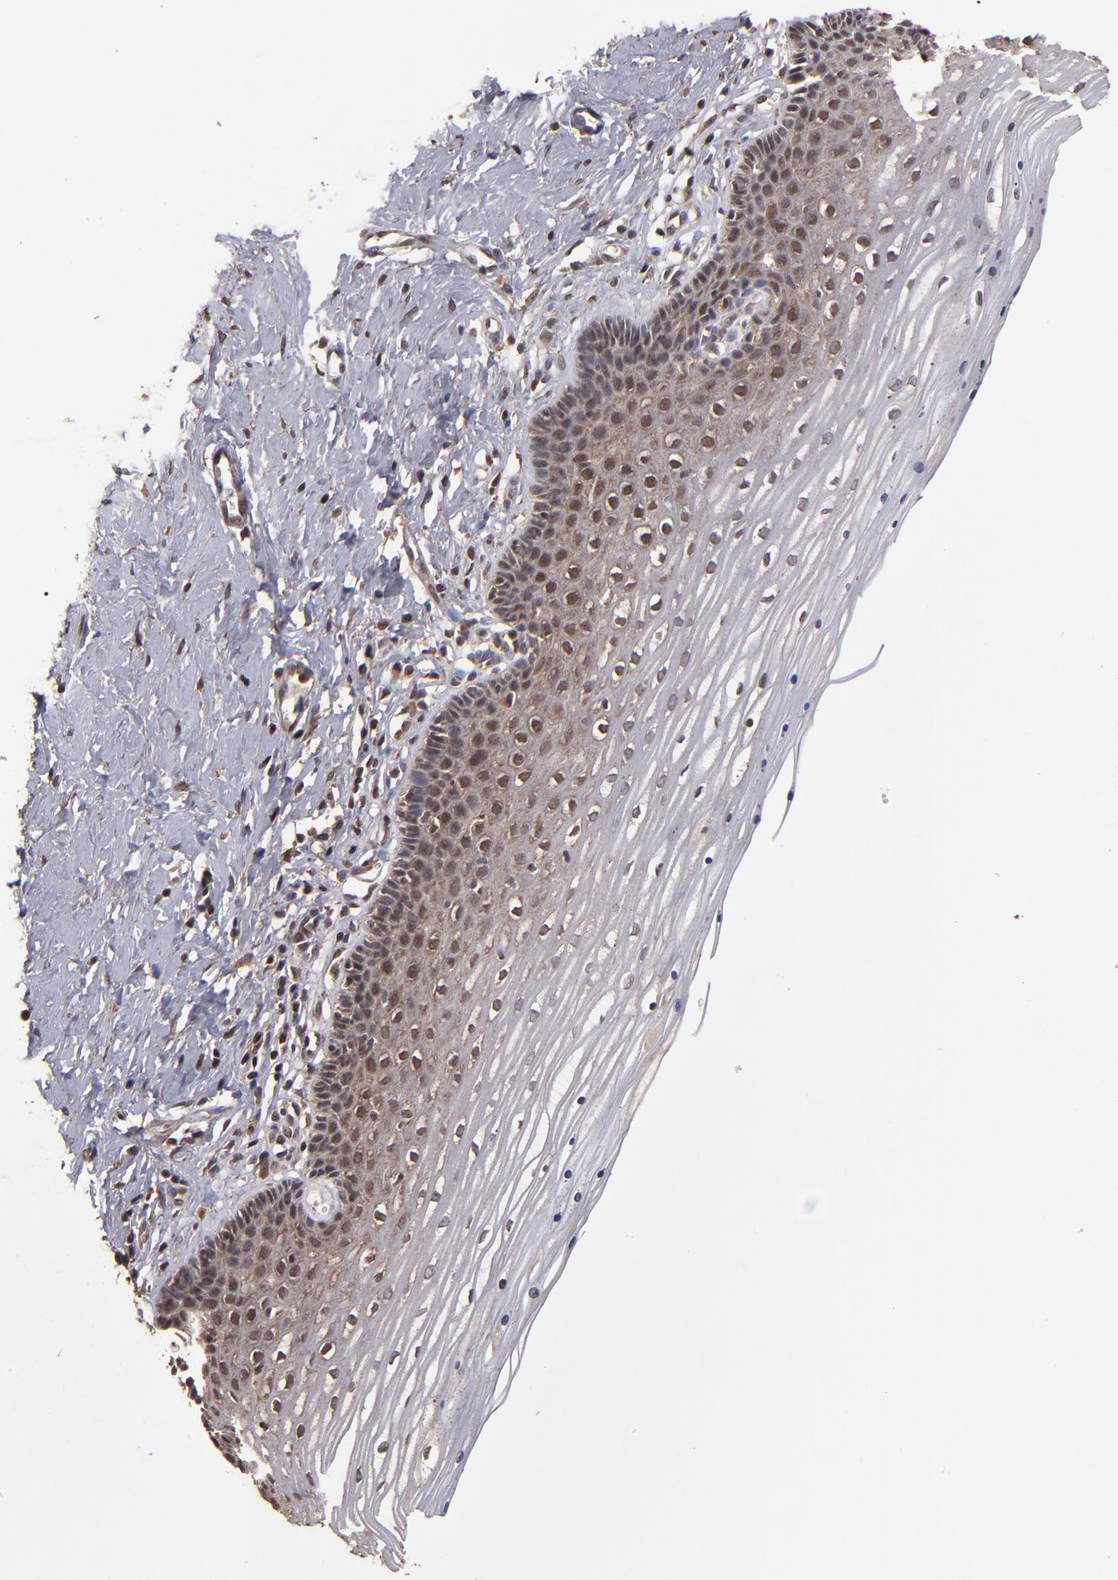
{"staining": {"intensity": "strong", "quantity": ">75%", "location": "cytoplasmic/membranous"}, "tissue": "cervix", "cell_type": "Glandular cells", "image_type": "normal", "snomed": [{"axis": "morphology", "description": "Normal tissue, NOS"}, {"axis": "topography", "description": "Cervix"}], "caption": "The immunohistochemical stain highlights strong cytoplasmic/membranous staining in glandular cells of normal cervix.", "gene": "NFE2L2", "patient": {"sex": "female", "age": 39}}